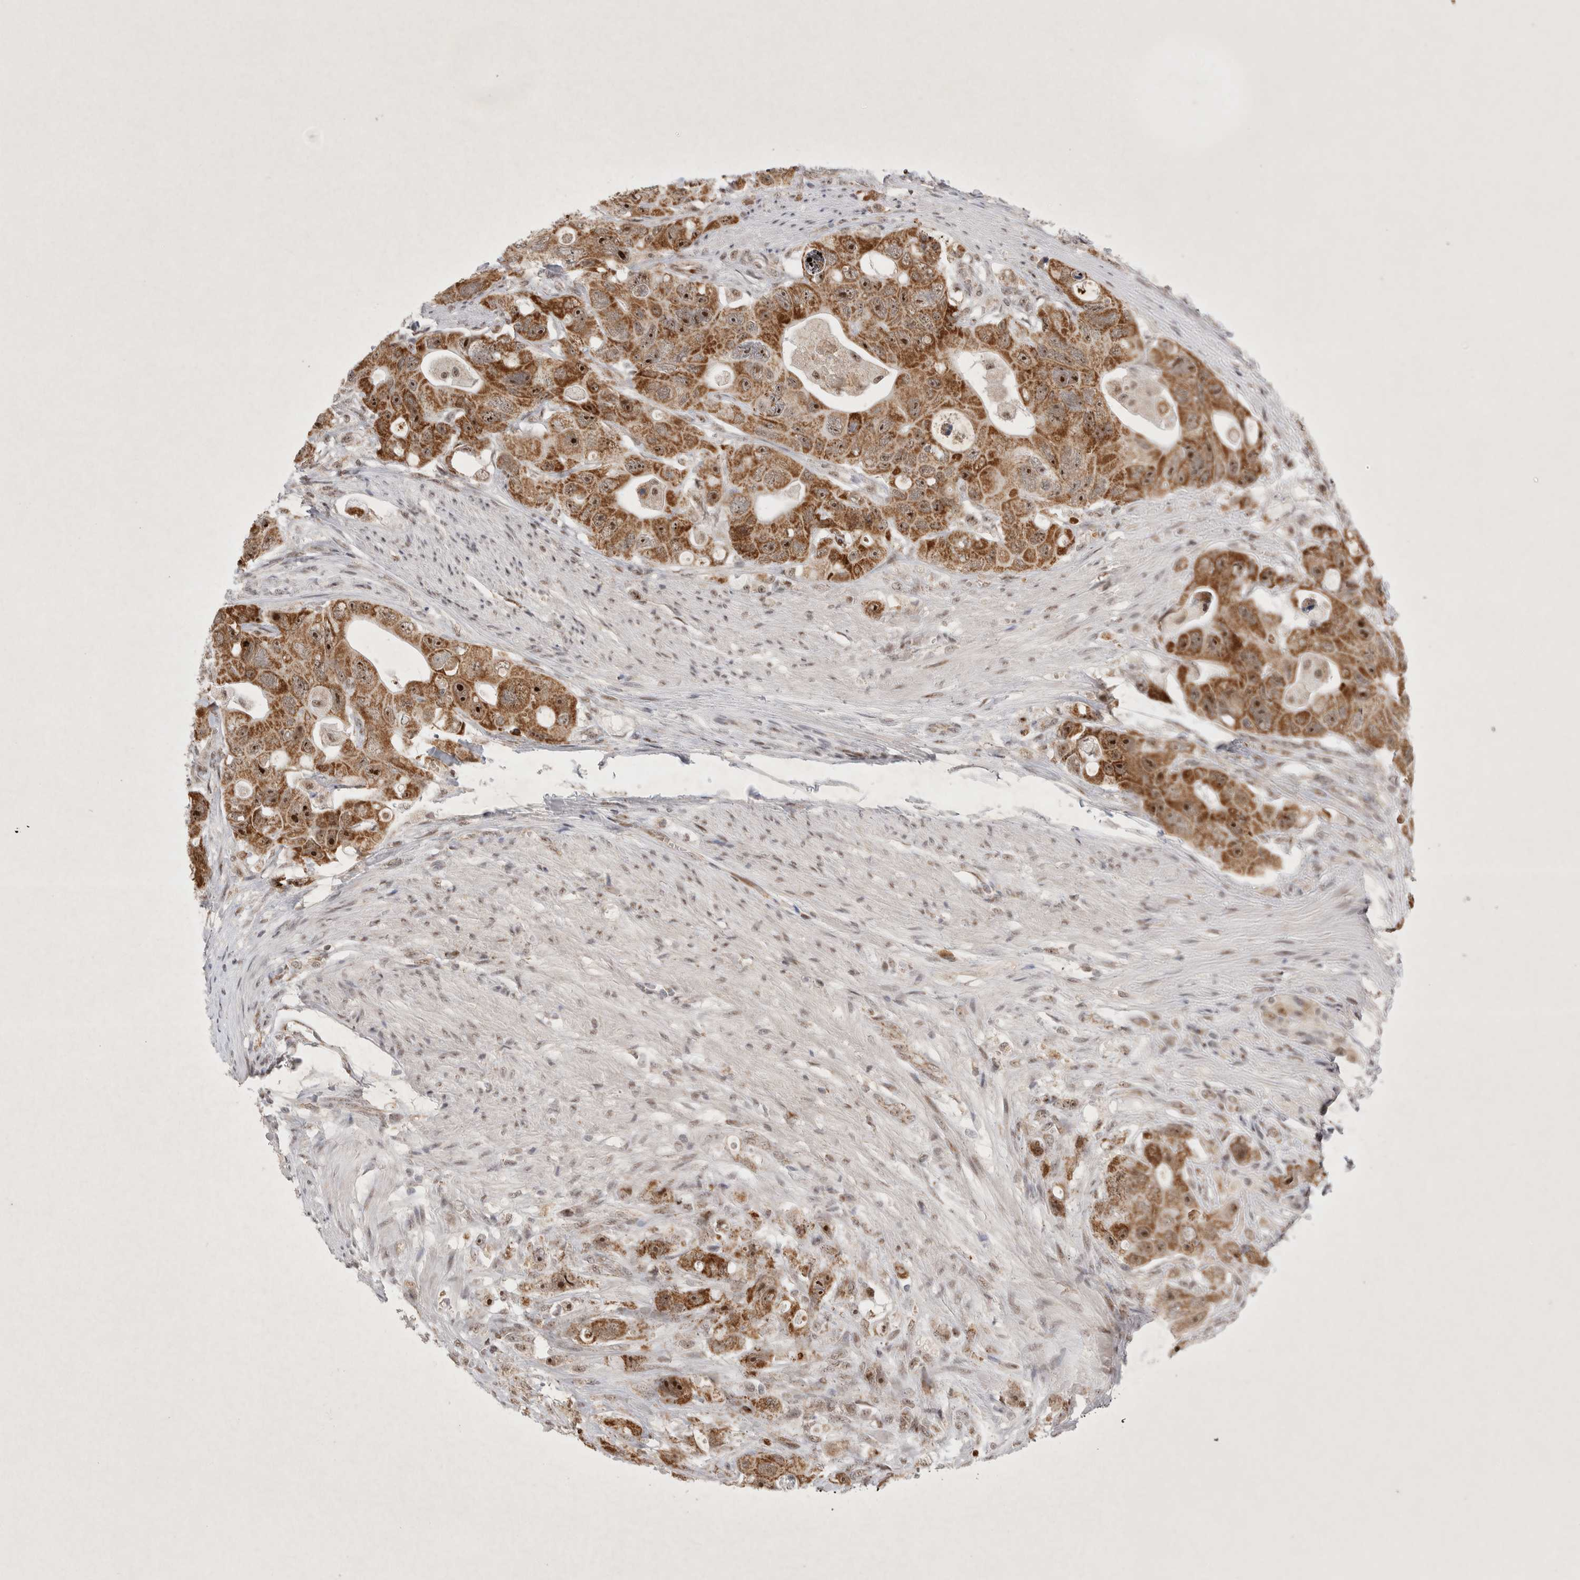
{"staining": {"intensity": "moderate", "quantity": ">75%", "location": "cytoplasmic/membranous,nuclear"}, "tissue": "colorectal cancer", "cell_type": "Tumor cells", "image_type": "cancer", "snomed": [{"axis": "morphology", "description": "Adenocarcinoma, NOS"}, {"axis": "topography", "description": "Colon"}], "caption": "Immunohistochemistry (IHC) (DAB) staining of human colorectal cancer (adenocarcinoma) demonstrates moderate cytoplasmic/membranous and nuclear protein expression in about >75% of tumor cells.", "gene": "MRPL37", "patient": {"sex": "female", "age": 46}}